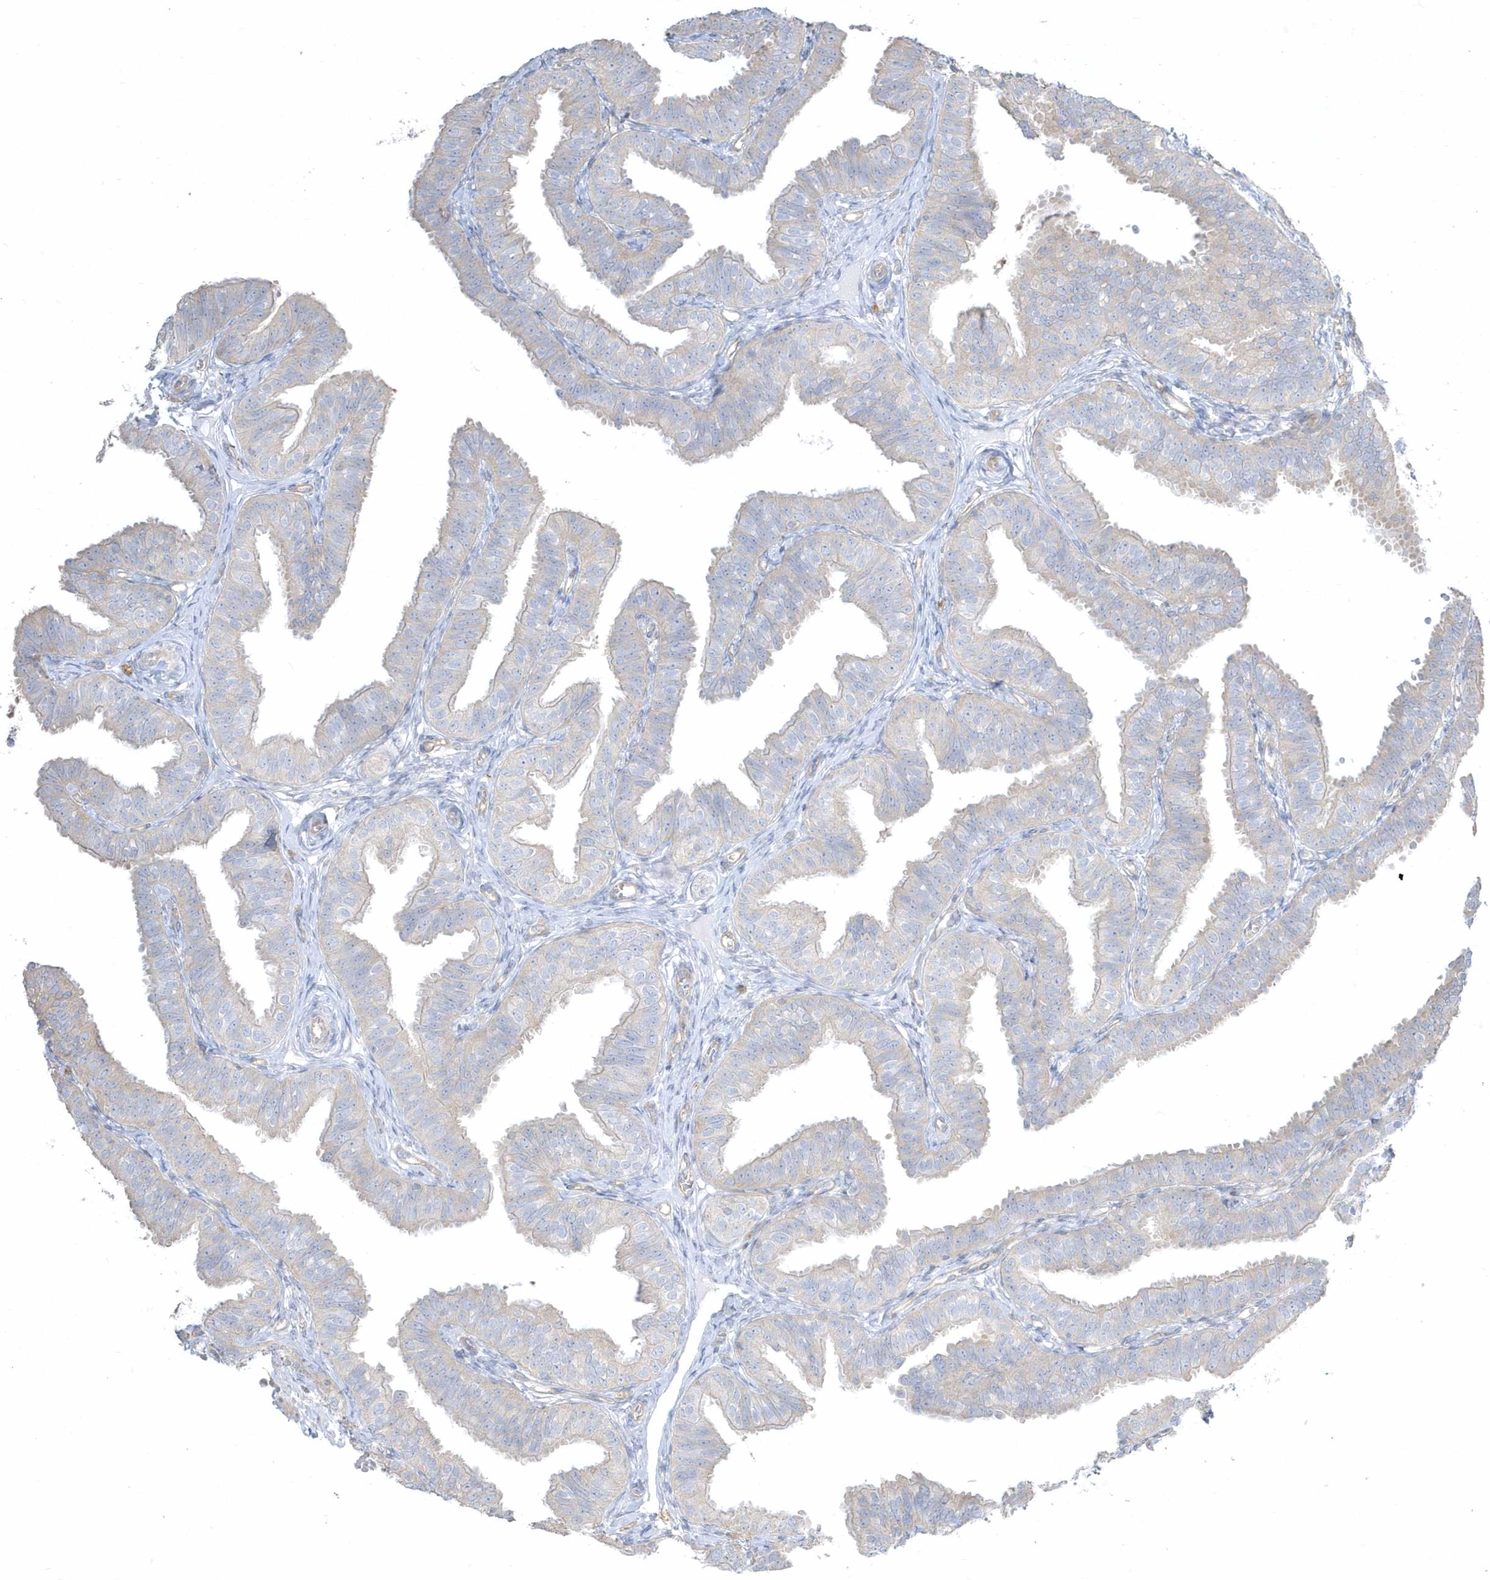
{"staining": {"intensity": "negative", "quantity": "none", "location": "none"}, "tissue": "fallopian tube", "cell_type": "Glandular cells", "image_type": "normal", "snomed": [{"axis": "morphology", "description": "Normal tissue, NOS"}, {"axis": "topography", "description": "Fallopian tube"}], "caption": "This micrograph is of unremarkable fallopian tube stained with immunohistochemistry (IHC) to label a protein in brown with the nuclei are counter-stained blue. There is no expression in glandular cells. (DAB immunohistochemistry (IHC) visualized using brightfield microscopy, high magnification).", "gene": "ARHGEF9", "patient": {"sex": "female", "age": 35}}